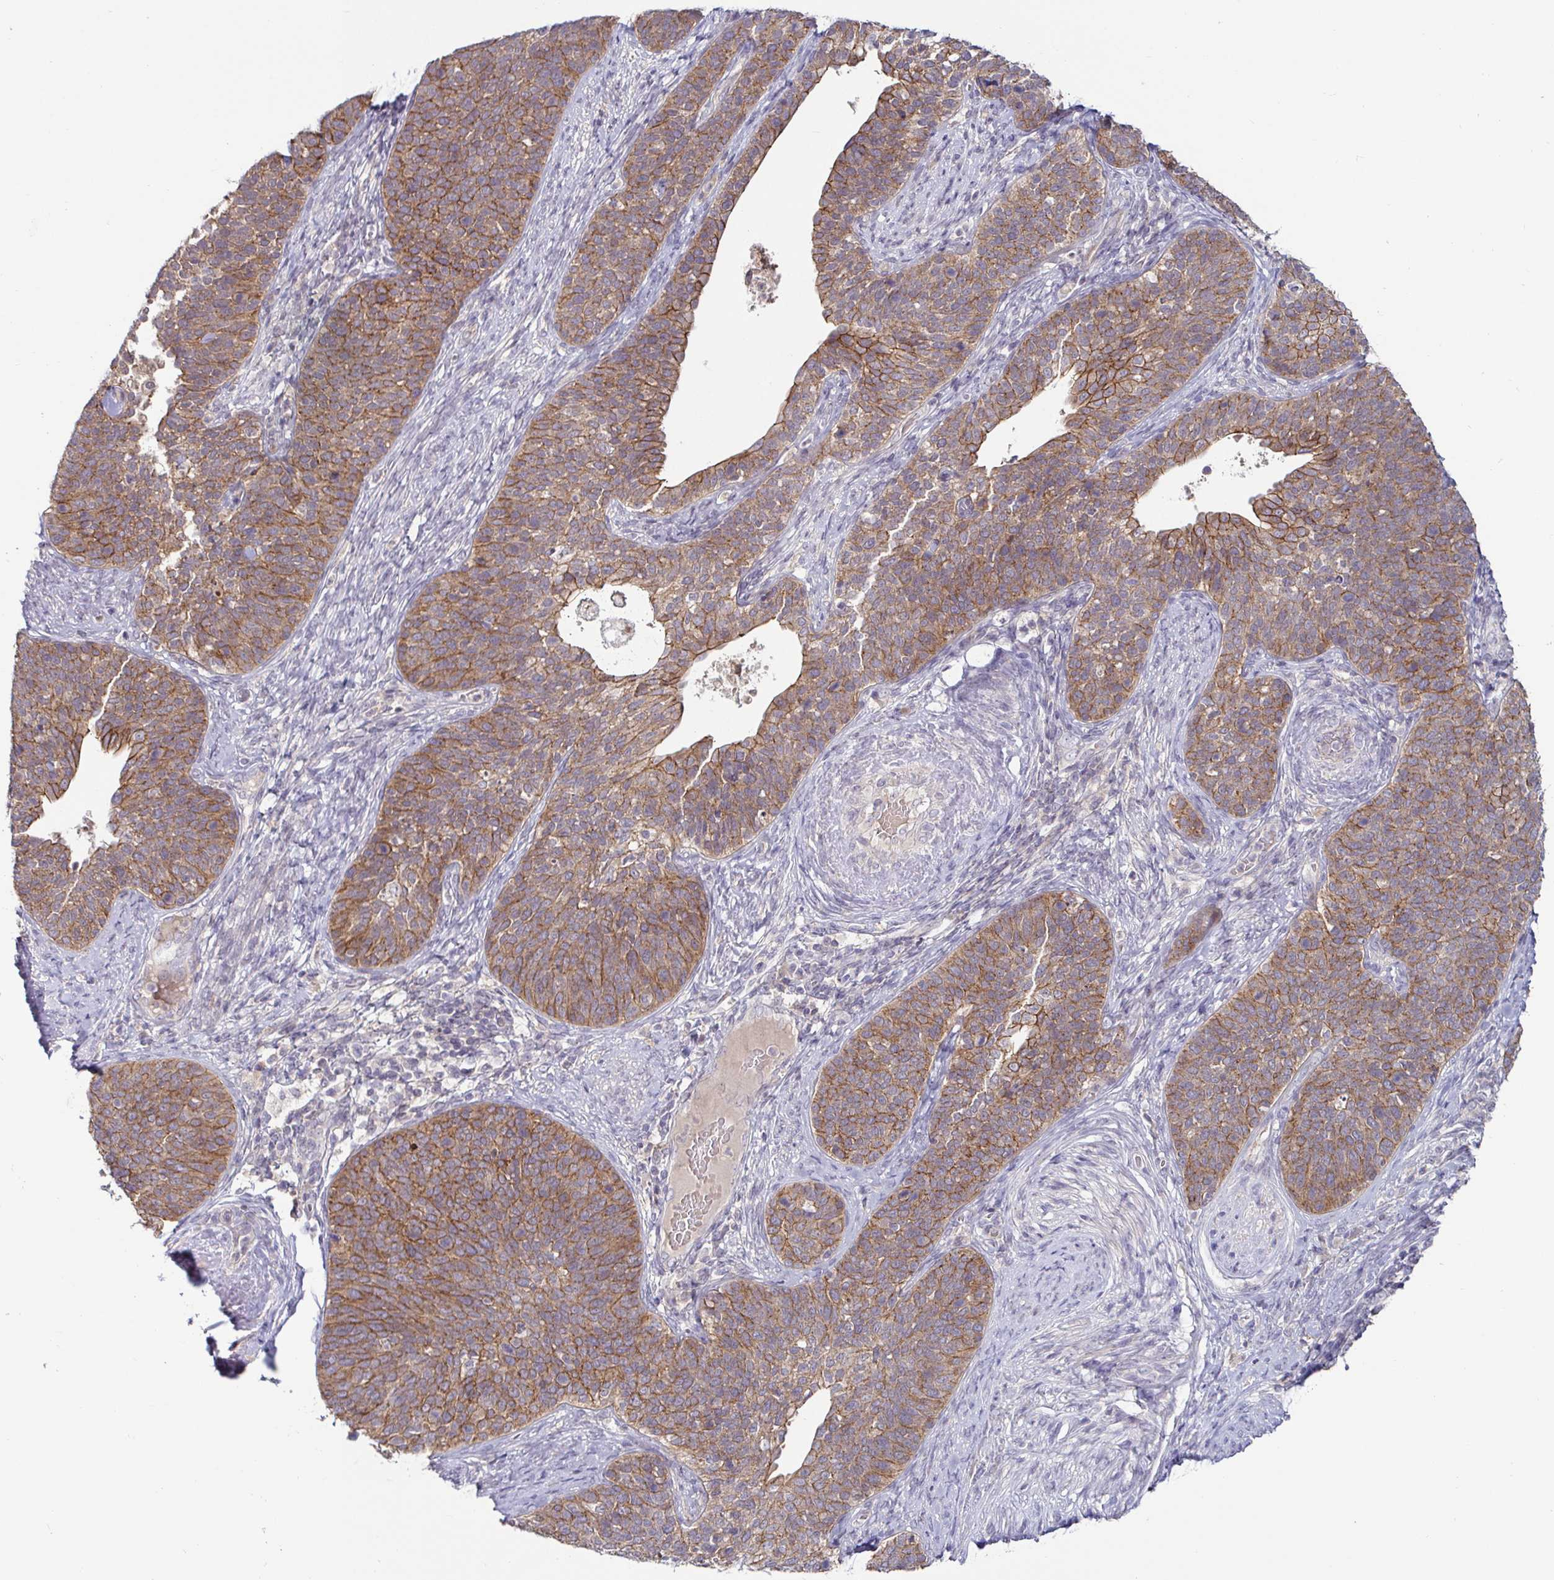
{"staining": {"intensity": "moderate", "quantity": ">75%", "location": "cytoplasmic/membranous"}, "tissue": "cervical cancer", "cell_type": "Tumor cells", "image_type": "cancer", "snomed": [{"axis": "morphology", "description": "Squamous cell carcinoma, NOS"}, {"axis": "topography", "description": "Cervix"}], "caption": "Immunohistochemistry (IHC) of cervical cancer (squamous cell carcinoma) shows medium levels of moderate cytoplasmic/membranous expression in about >75% of tumor cells. Nuclei are stained in blue.", "gene": "GSTM1", "patient": {"sex": "female", "age": 69}}